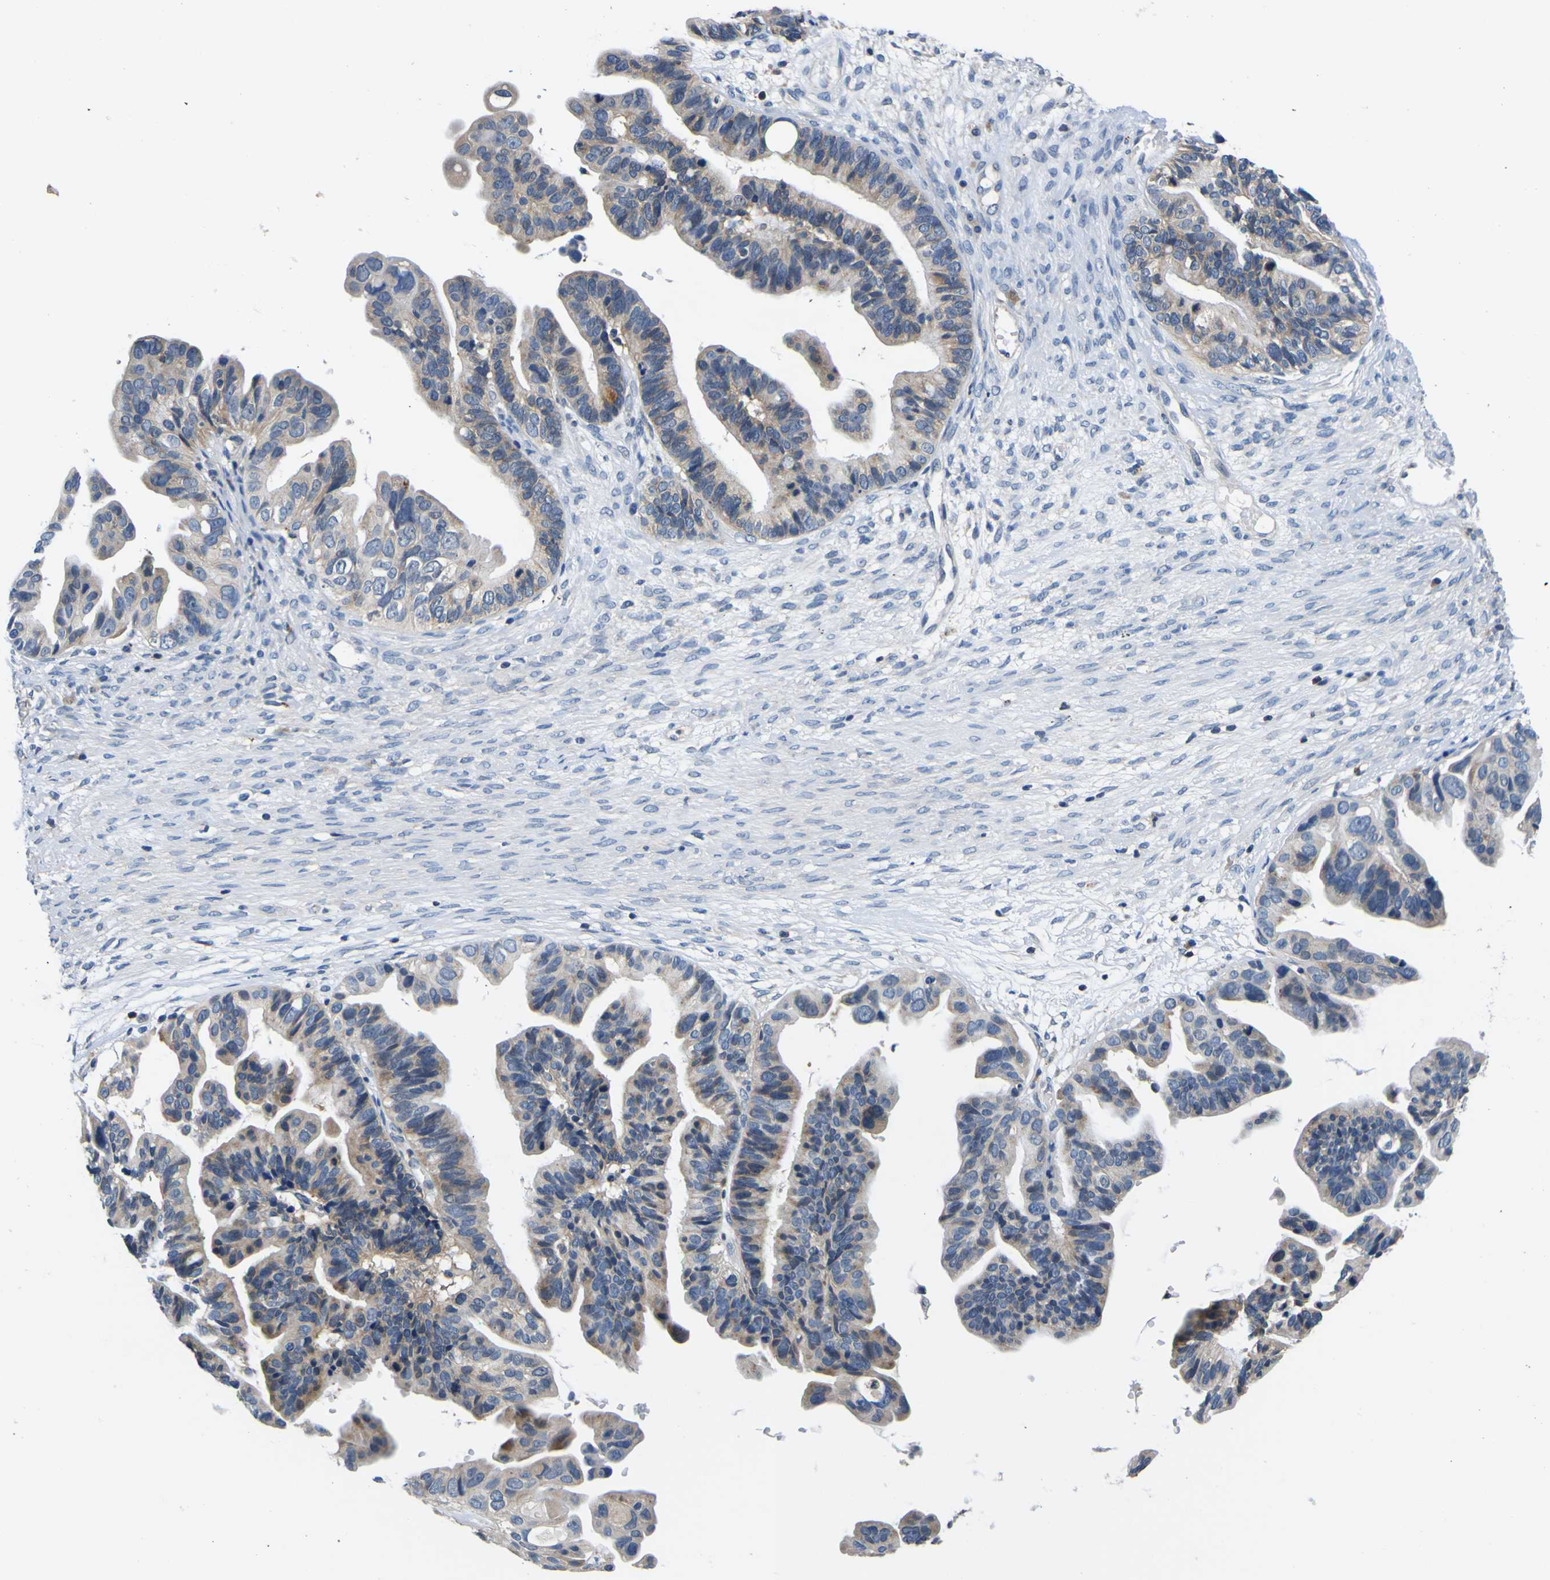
{"staining": {"intensity": "weak", "quantity": ">75%", "location": "cytoplasmic/membranous"}, "tissue": "ovarian cancer", "cell_type": "Tumor cells", "image_type": "cancer", "snomed": [{"axis": "morphology", "description": "Cystadenocarcinoma, serous, NOS"}, {"axis": "topography", "description": "Ovary"}], "caption": "Protein staining by immunohistochemistry (IHC) reveals weak cytoplasmic/membranous positivity in about >75% of tumor cells in ovarian serous cystadenocarcinoma.", "gene": "TNIK", "patient": {"sex": "female", "age": 56}}